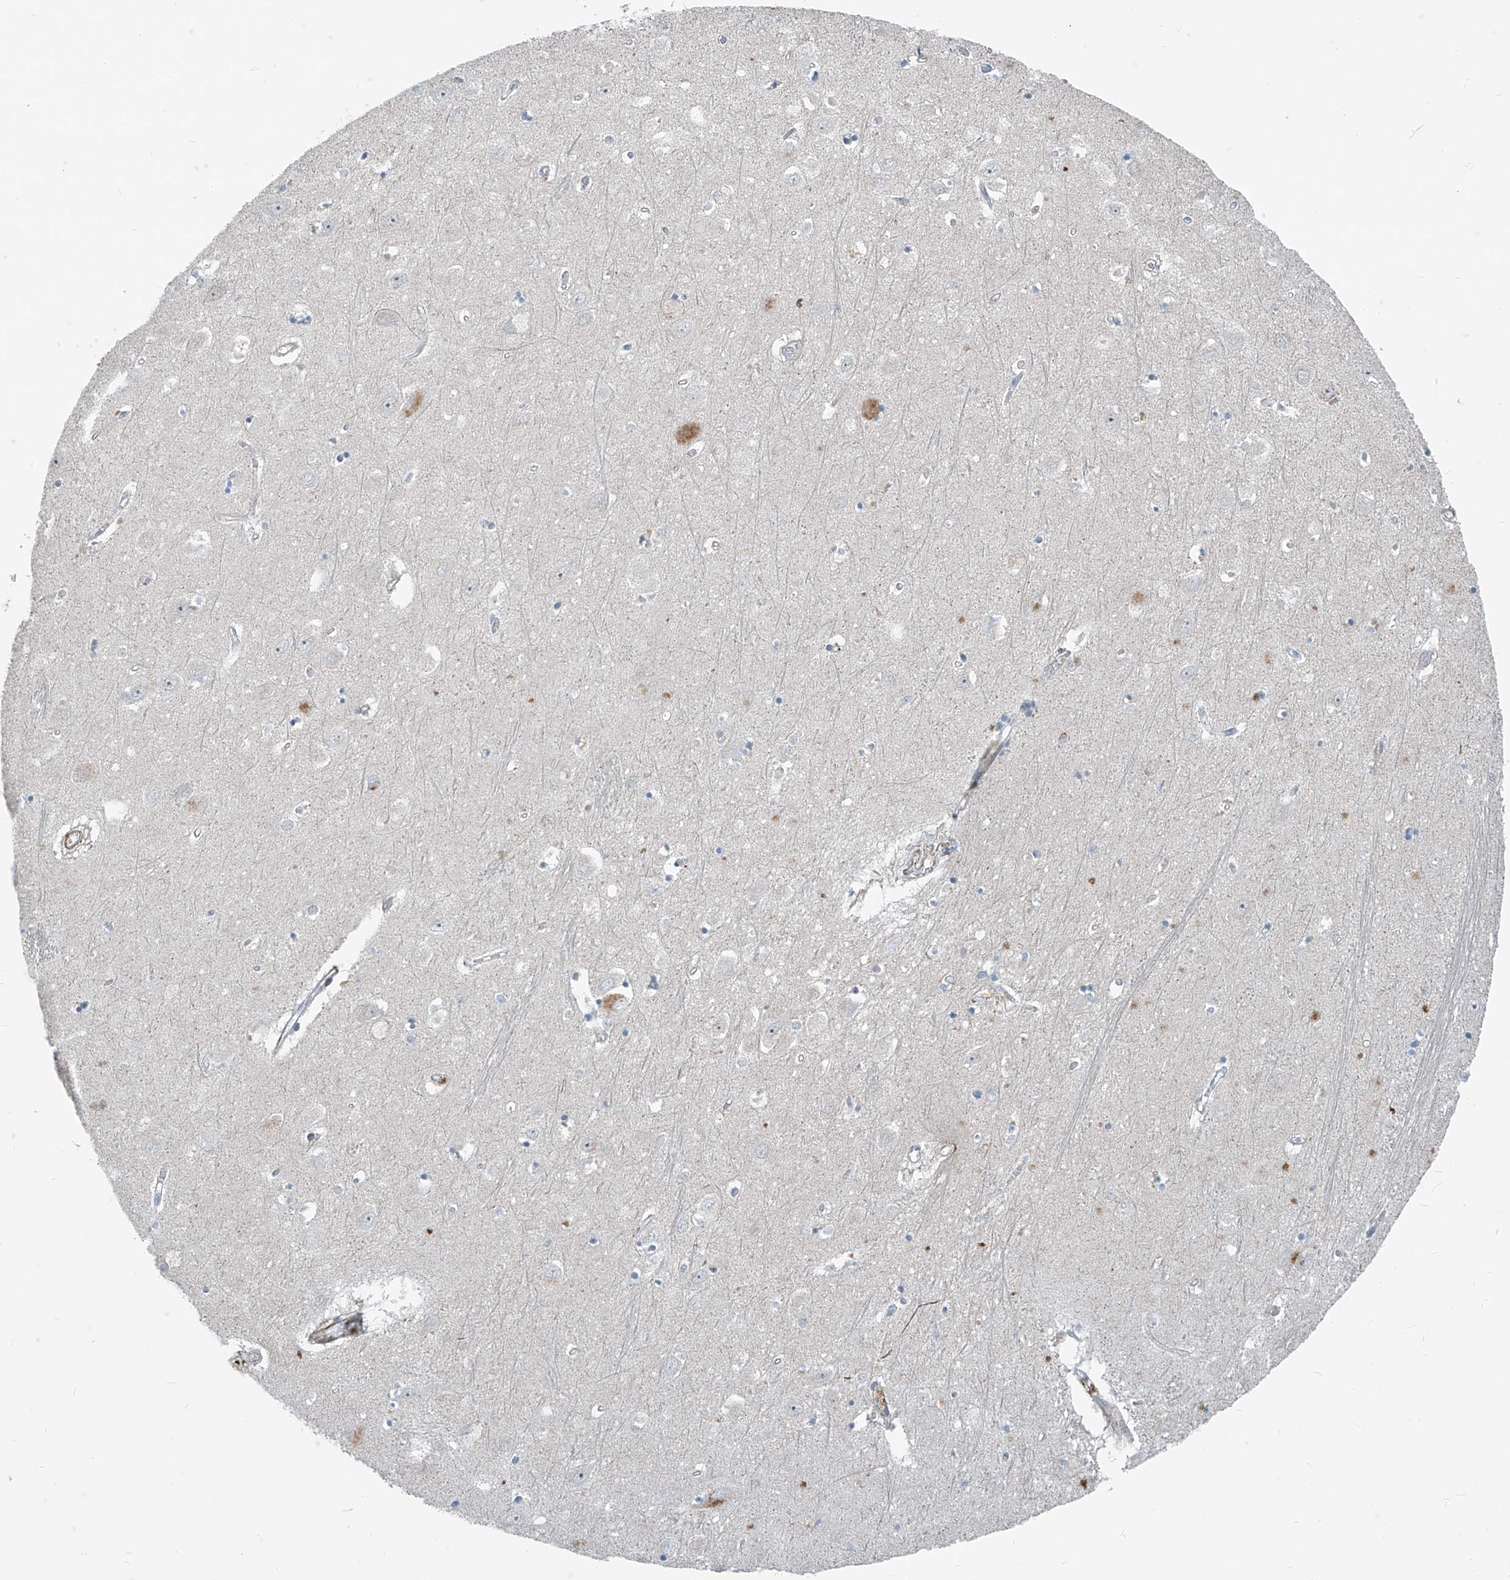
{"staining": {"intensity": "negative", "quantity": "none", "location": "none"}, "tissue": "hippocampus", "cell_type": "Glial cells", "image_type": "normal", "snomed": [{"axis": "morphology", "description": "Normal tissue, NOS"}, {"axis": "topography", "description": "Hippocampus"}], "caption": "Glial cells are negative for brown protein staining in unremarkable hippocampus. Brightfield microscopy of IHC stained with DAB (brown) and hematoxylin (blue), captured at high magnification.", "gene": "PPCS", "patient": {"sex": "female", "age": 64}}